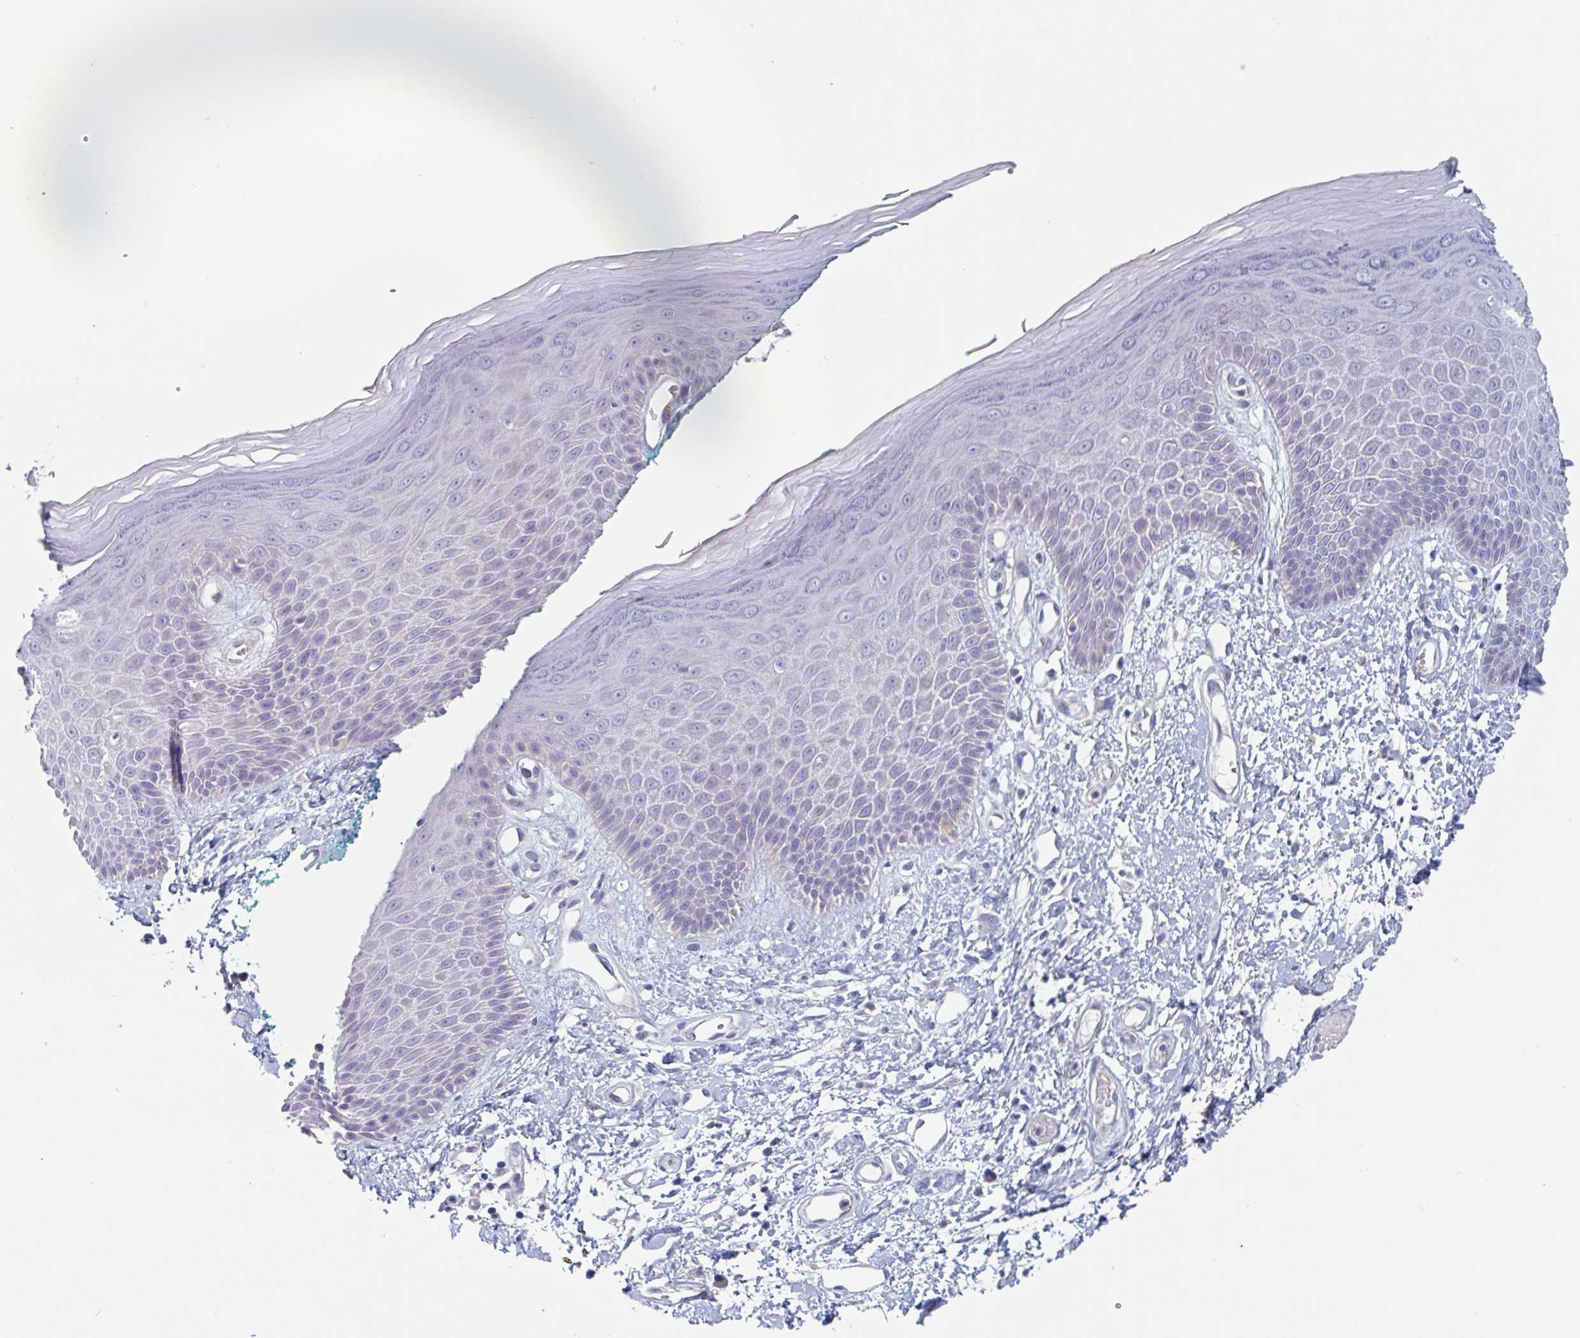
{"staining": {"intensity": "negative", "quantity": "none", "location": "none"}, "tissue": "skin", "cell_type": "Epidermal cells", "image_type": "normal", "snomed": [{"axis": "morphology", "description": "Normal tissue, NOS"}, {"axis": "topography", "description": "Anal"}, {"axis": "topography", "description": "Peripheral nerve tissue"}], "caption": "The photomicrograph demonstrates no significant positivity in epidermal cells of skin. (Stains: DAB (3,3'-diaminobenzidine) immunohistochemistry (IHC) with hematoxylin counter stain, Microscopy: brightfield microscopy at high magnification).", "gene": "ABHD16A", "patient": {"sex": "male", "age": 78}}